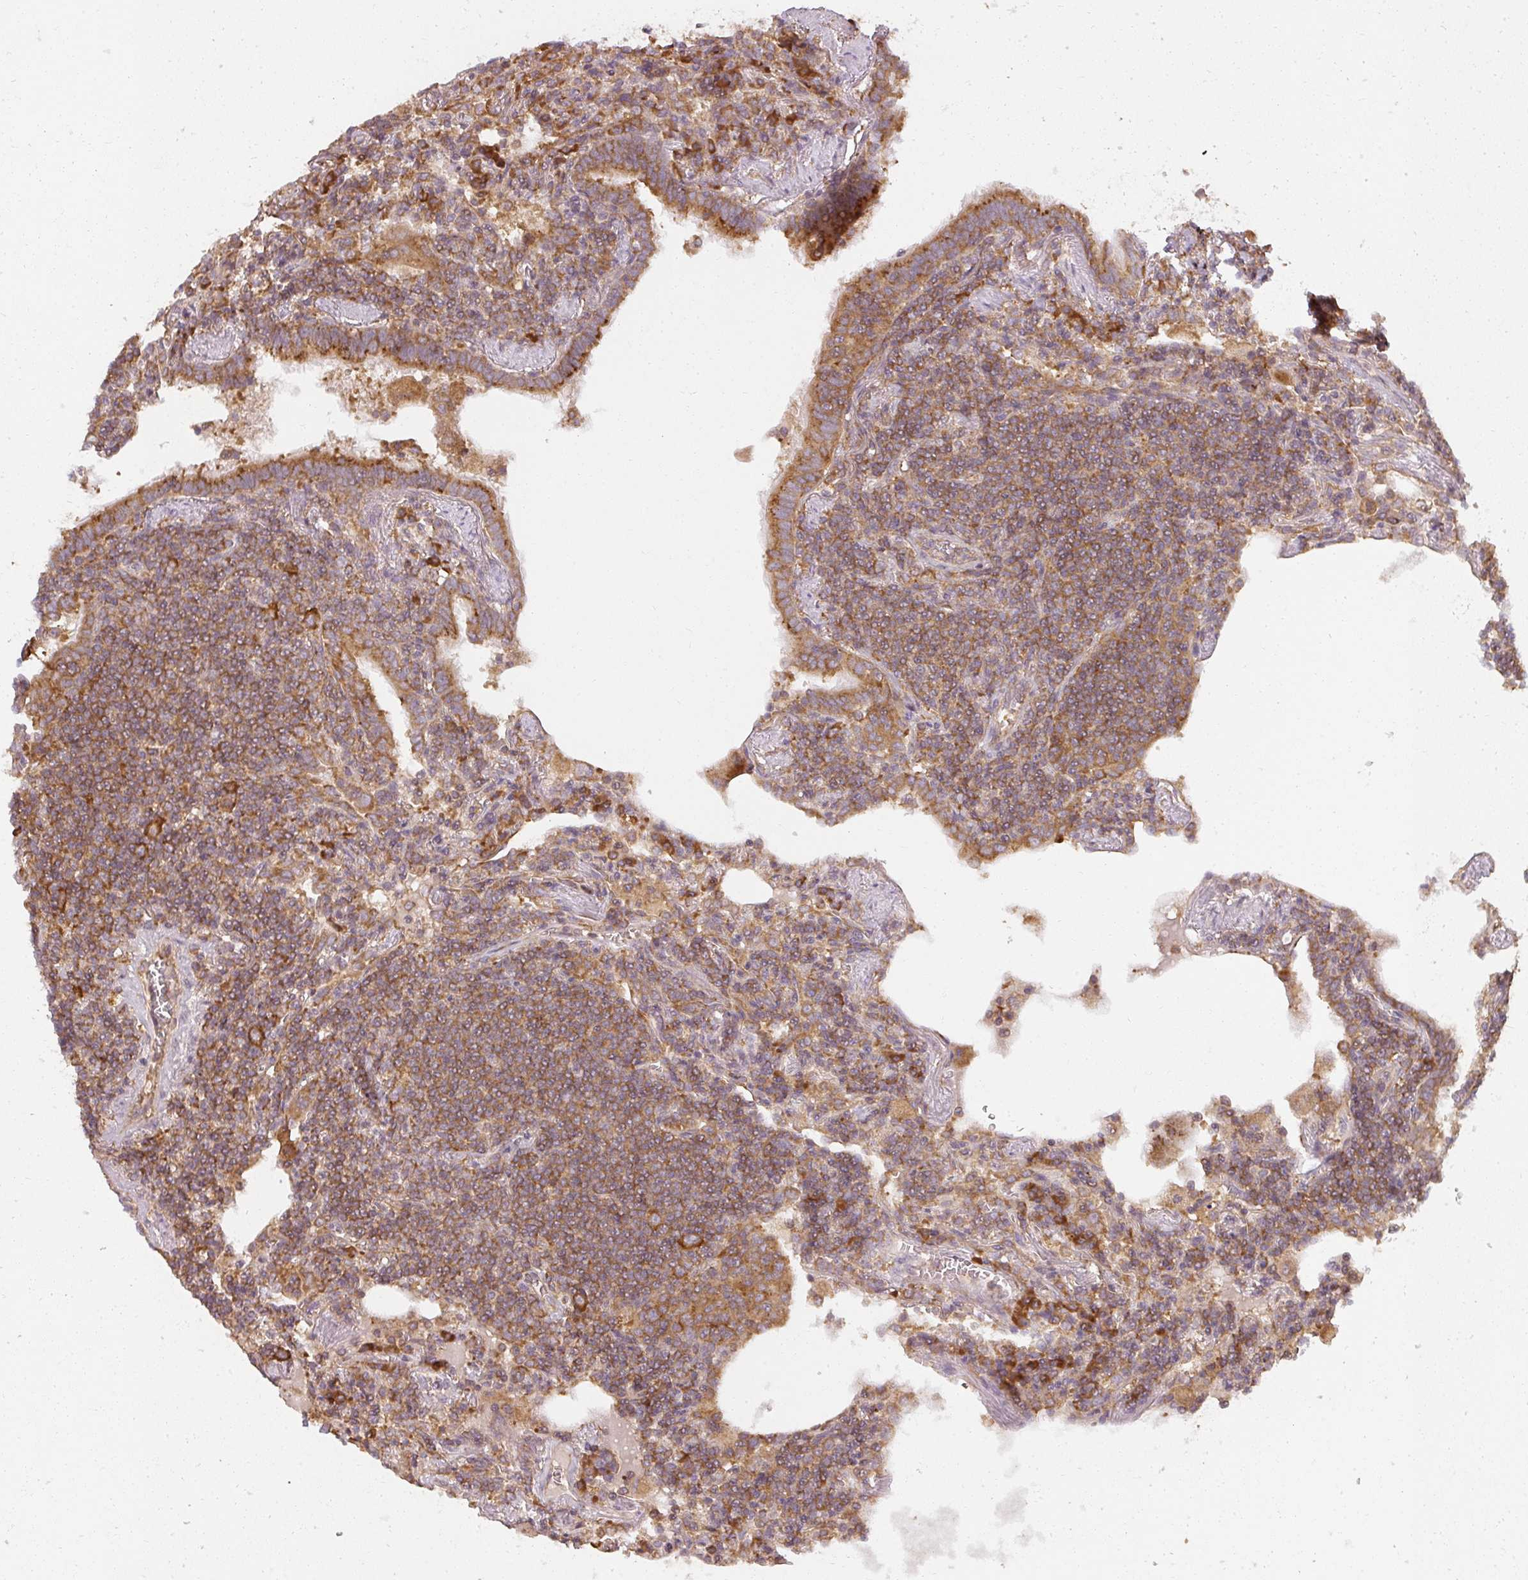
{"staining": {"intensity": "moderate", "quantity": ">75%", "location": "cytoplasmic/membranous"}, "tissue": "lymphoma", "cell_type": "Tumor cells", "image_type": "cancer", "snomed": [{"axis": "morphology", "description": "Malignant lymphoma, non-Hodgkin's type, Low grade"}, {"axis": "topography", "description": "Lung"}], "caption": "Lymphoma tissue displays moderate cytoplasmic/membranous staining in approximately >75% of tumor cells", "gene": "RPL24", "patient": {"sex": "female", "age": 71}}